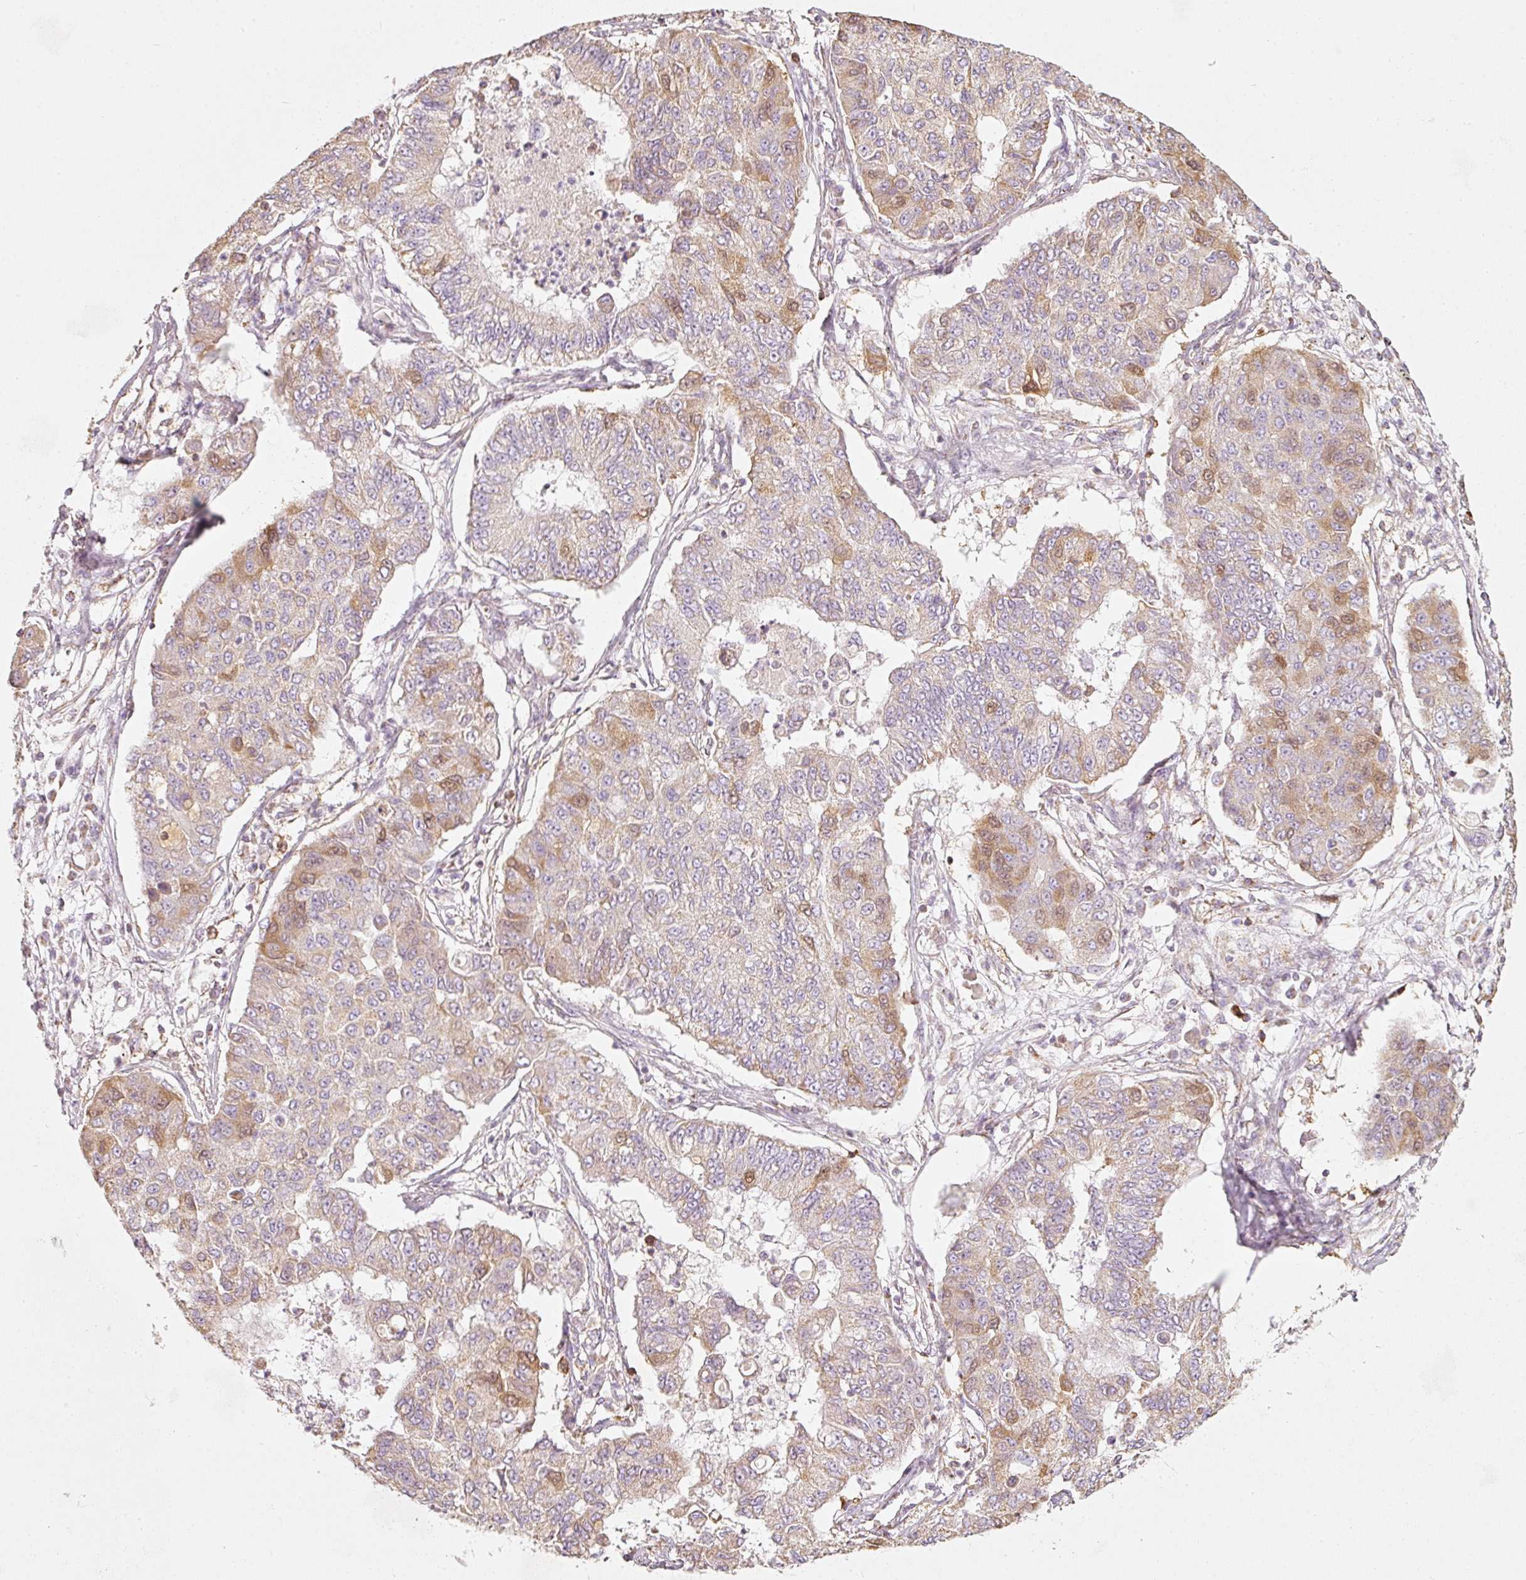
{"staining": {"intensity": "moderate", "quantity": "25%-75%", "location": "nuclear"}, "tissue": "lung cancer", "cell_type": "Tumor cells", "image_type": "cancer", "snomed": [{"axis": "morphology", "description": "Squamous cell carcinoma, NOS"}, {"axis": "topography", "description": "Lung"}], "caption": "Tumor cells show medium levels of moderate nuclear staining in about 25%-75% of cells in lung squamous cell carcinoma.", "gene": "DUT", "patient": {"sex": "male", "age": 74}}